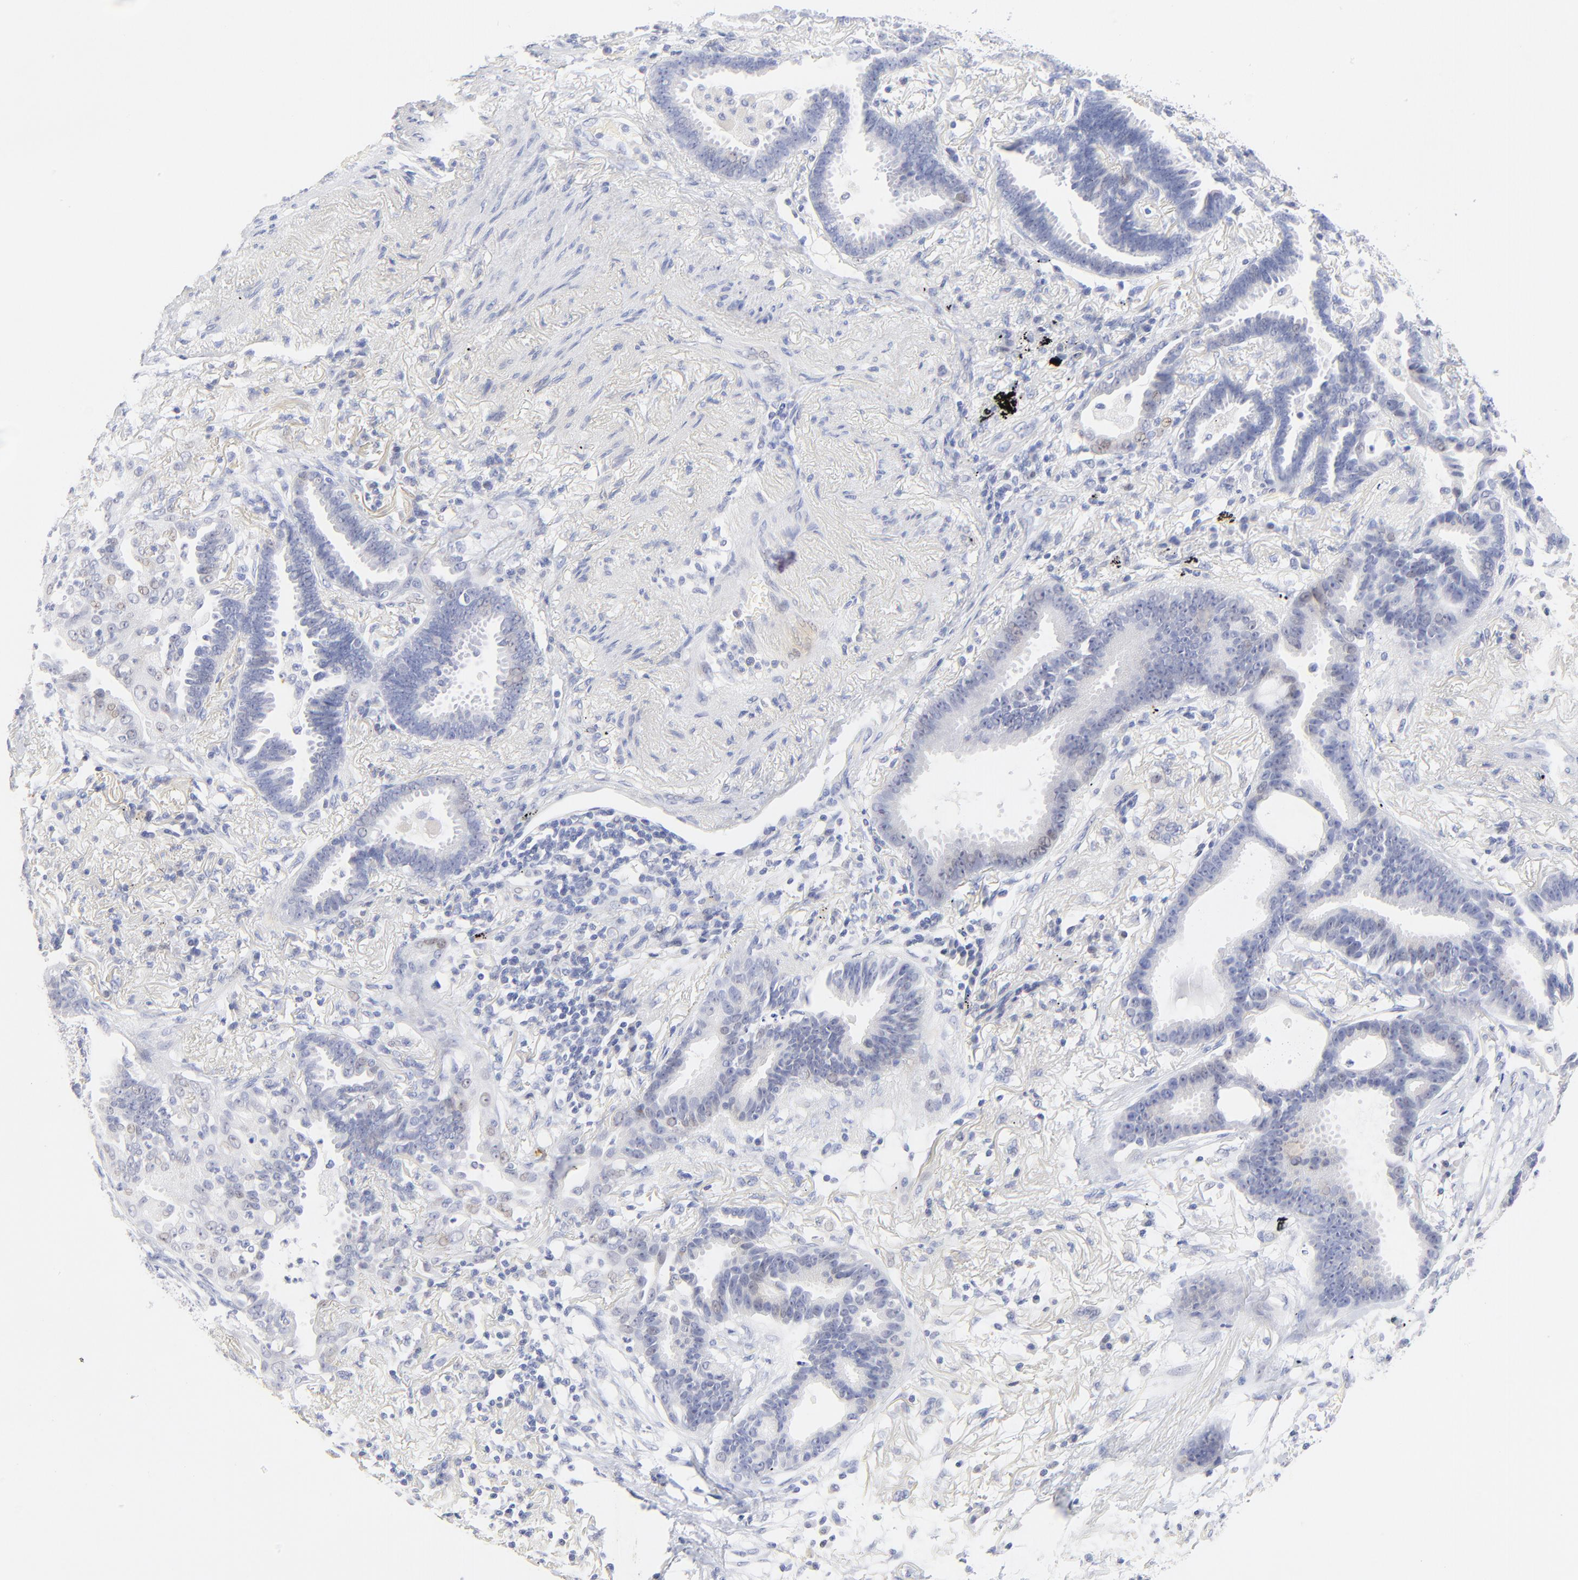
{"staining": {"intensity": "negative", "quantity": "none", "location": "none"}, "tissue": "lung cancer", "cell_type": "Tumor cells", "image_type": "cancer", "snomed": [{"axis": "morphology", "description": "Adenocarcinoma, NOS"}, {"axis": "topography", "description": "Lung"}], "caption": "The image exhibits no significant positivity in tumor cells of adenocarcinoma (lung).", "gene": "SULT4A1", "patient": {"sex": "female", "age": 64}}